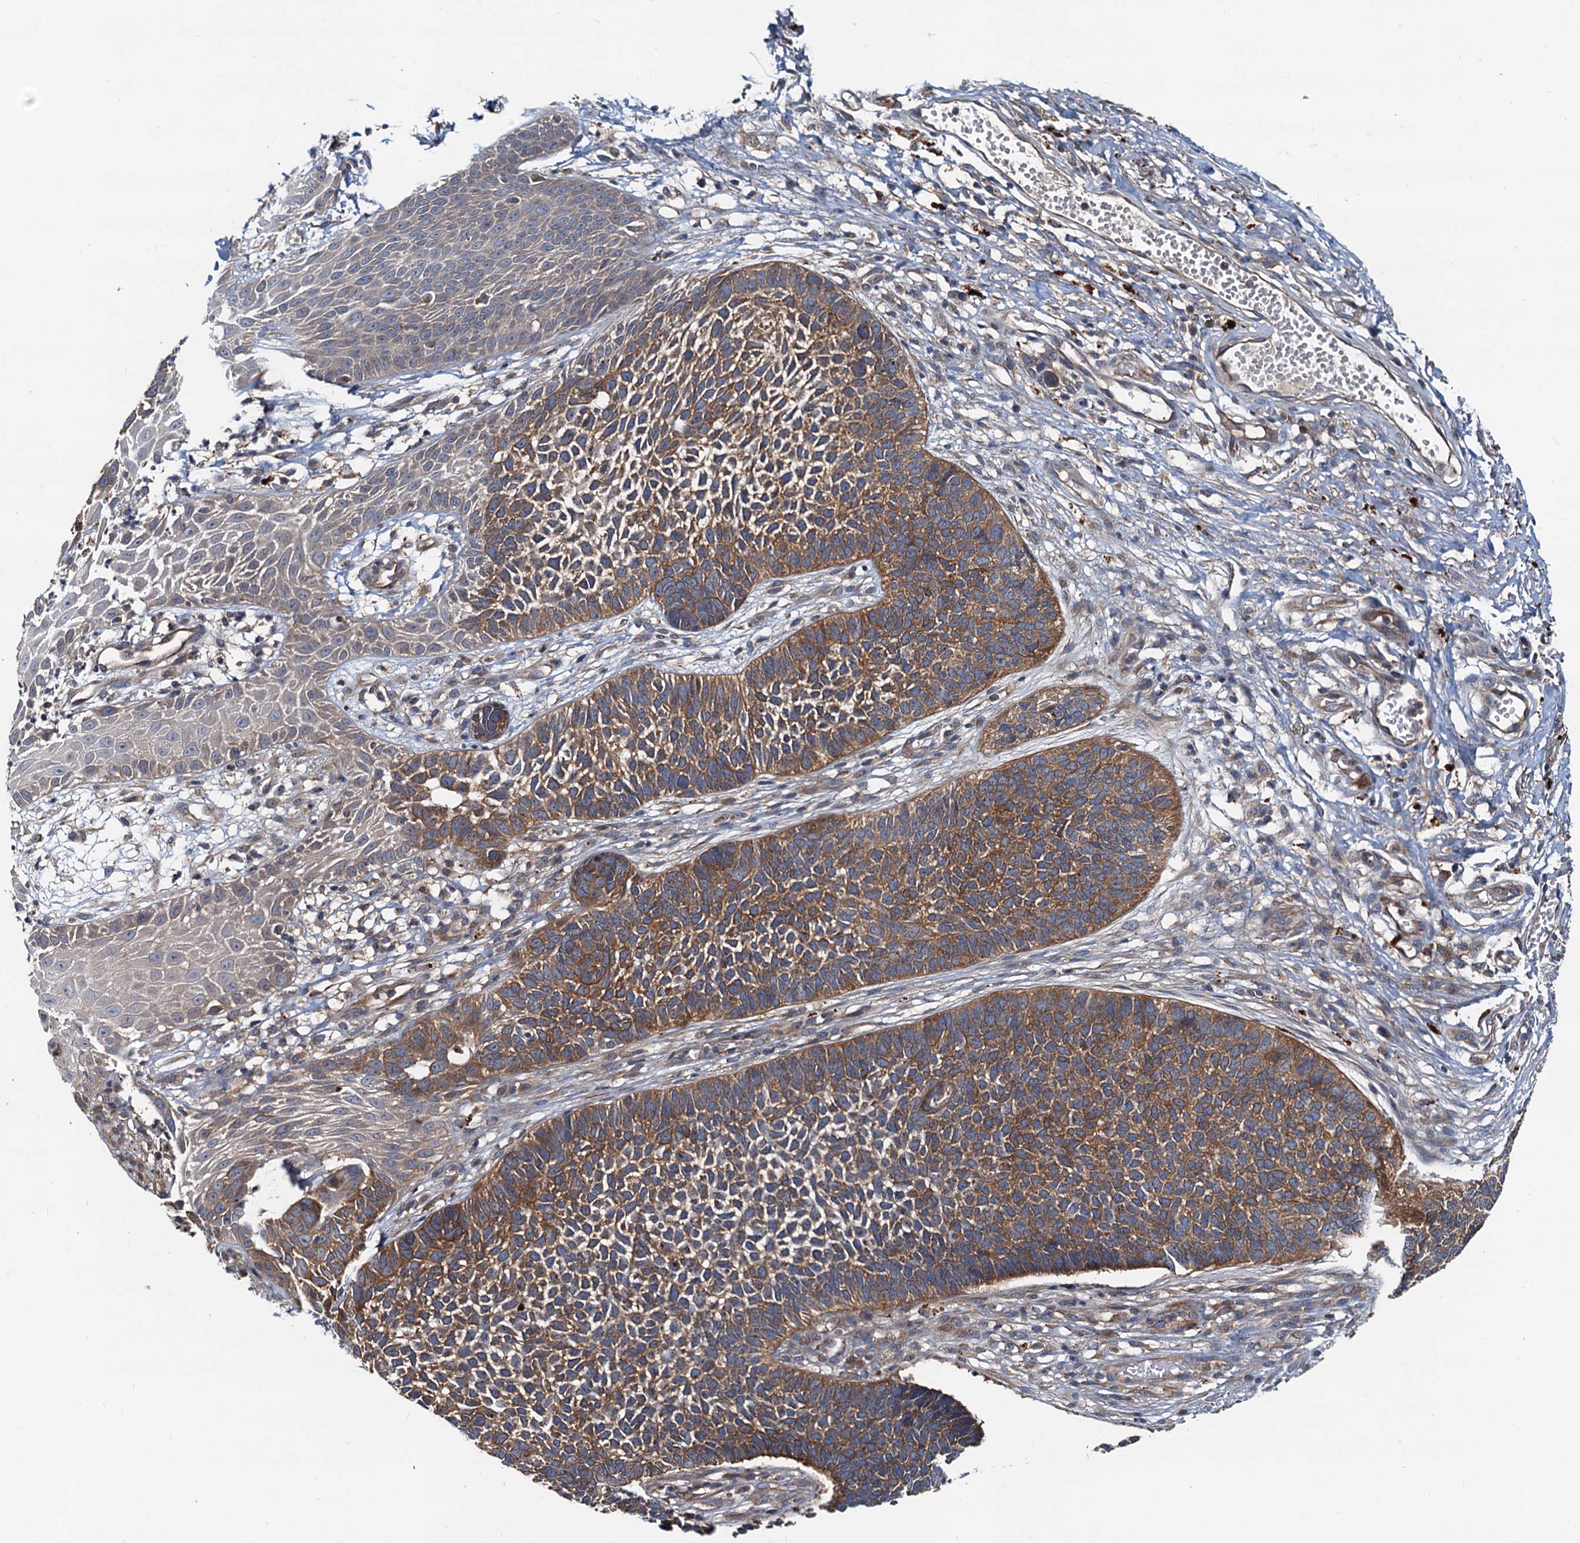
{"staining": {"intensity": "moderate", "quantity": ">75%", "location": "cytoplasmic/membranous"}, "tissue": "skin cancer", "cell_type": "Tumor cells", "image_type": "cancer", "snomed": [{"axis": "morphology", "description": "Basal cell carcinoma"}, {"axis": "topography", "description": "Skin"}], "caption": "Moderate cytoplasmic/membranous staining is present in approximately >75% of tumor cells in skin cancer (basal cell carcinoma). The staining was performed using DAB, with brown indicating positive protein expression. Nuclei are stained blue with hematoxylin.", "gene": "EFL1", "patient": {"sex": "female", "age": 84}}